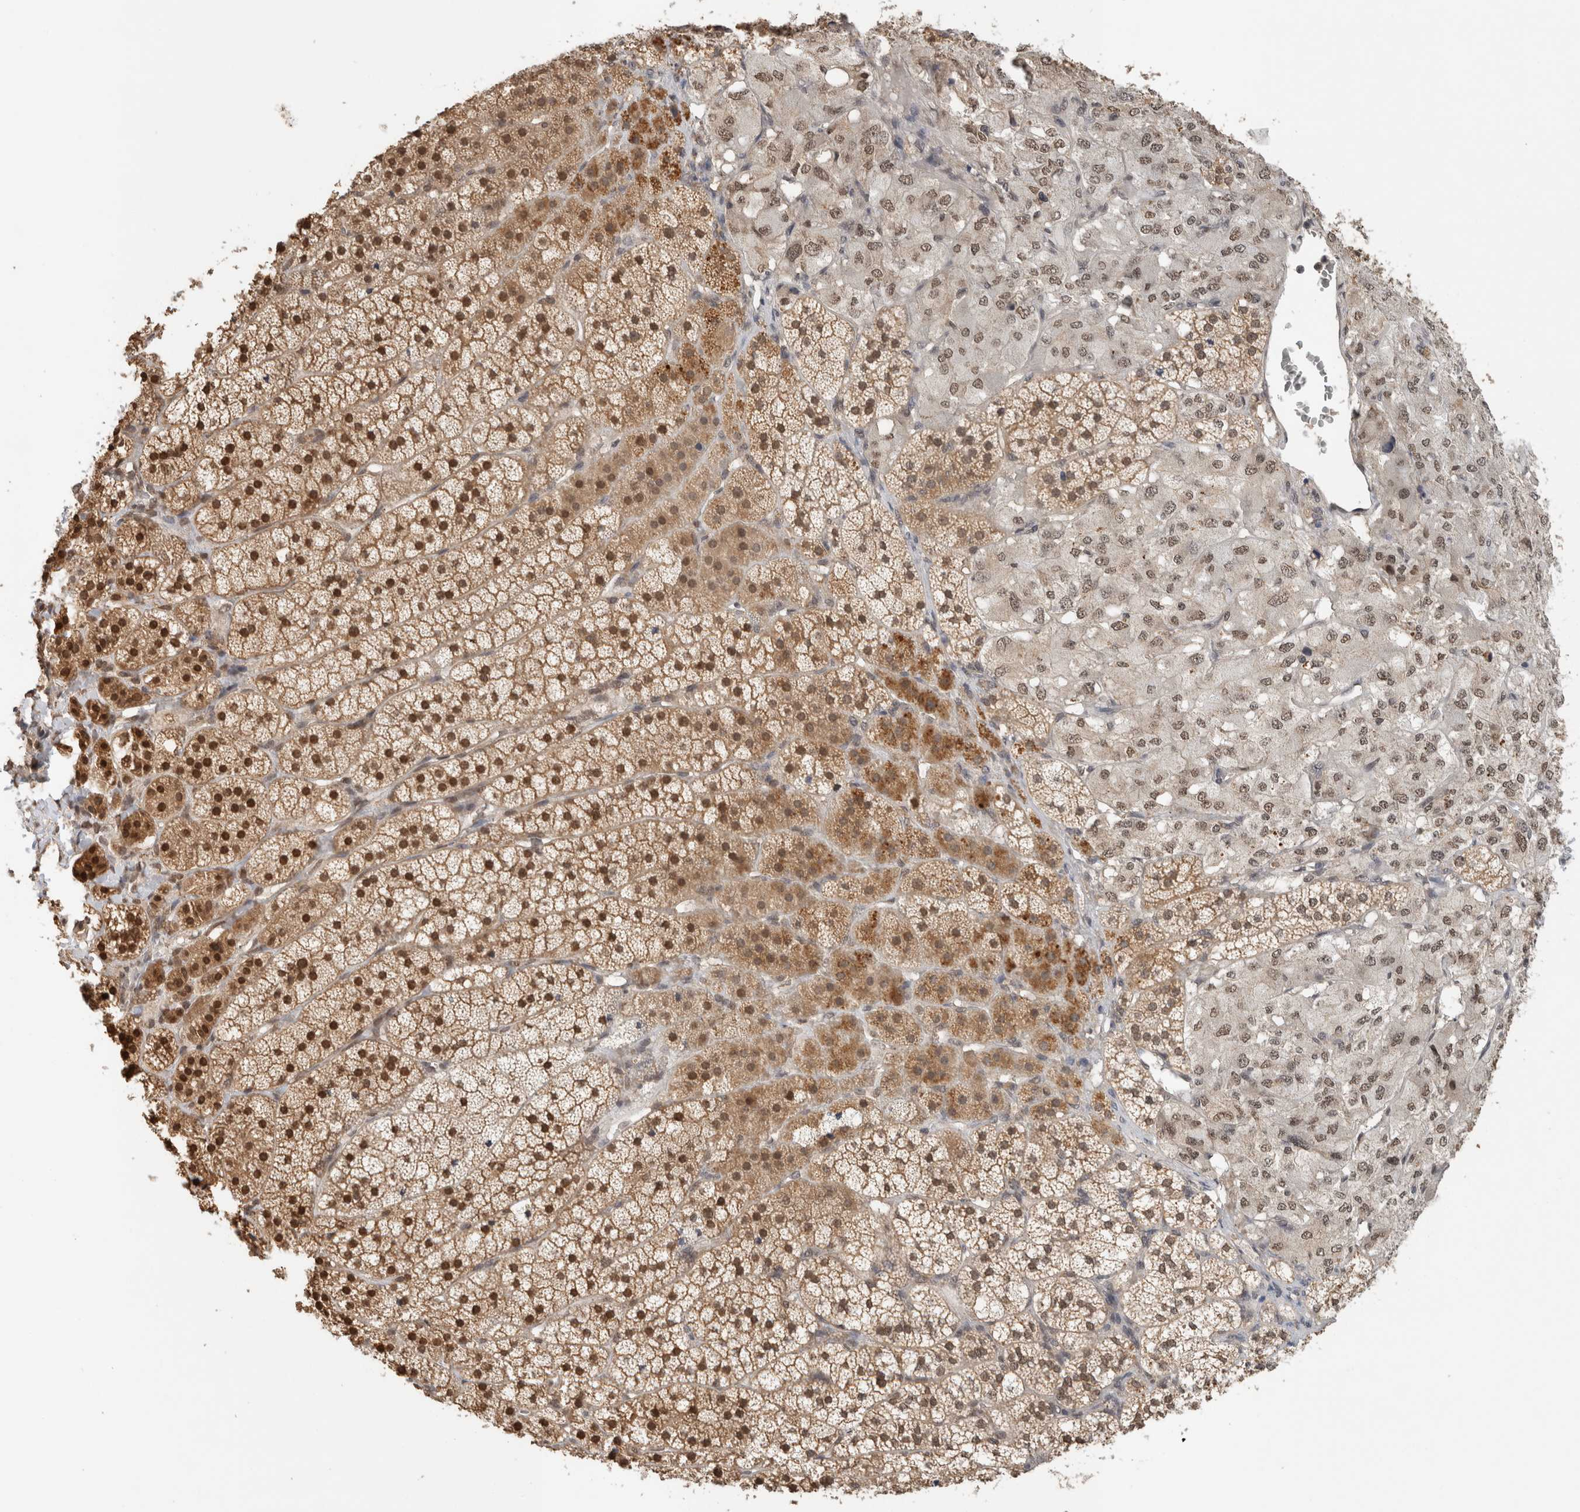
{"staining": {"intensity": "moderate", "quantity": ">75%", "location": "cytoplasmic/membranous,nuclear"}, "tissue": "adrenal gland", "cell_type": "Glandular cells", "image_type": "normal", "snomed": [{"axis": "morphology", "description": "Normal tissue, NOS"}, {"axis": "topography", "description": "Adrenal gland"}], "caption": "Benign adrenal gland shows moderate cytoplasmic/membranous,nuclear positivity in about >75% of glandular cells Using DAB (3,3'-diaminobenzidine) (brown) and hematoxylin (blue) stains, captured at high magnification using brightfield microscopy..", "gene": "C1orf21", "patient": {"sex": "female", "age": 44}}